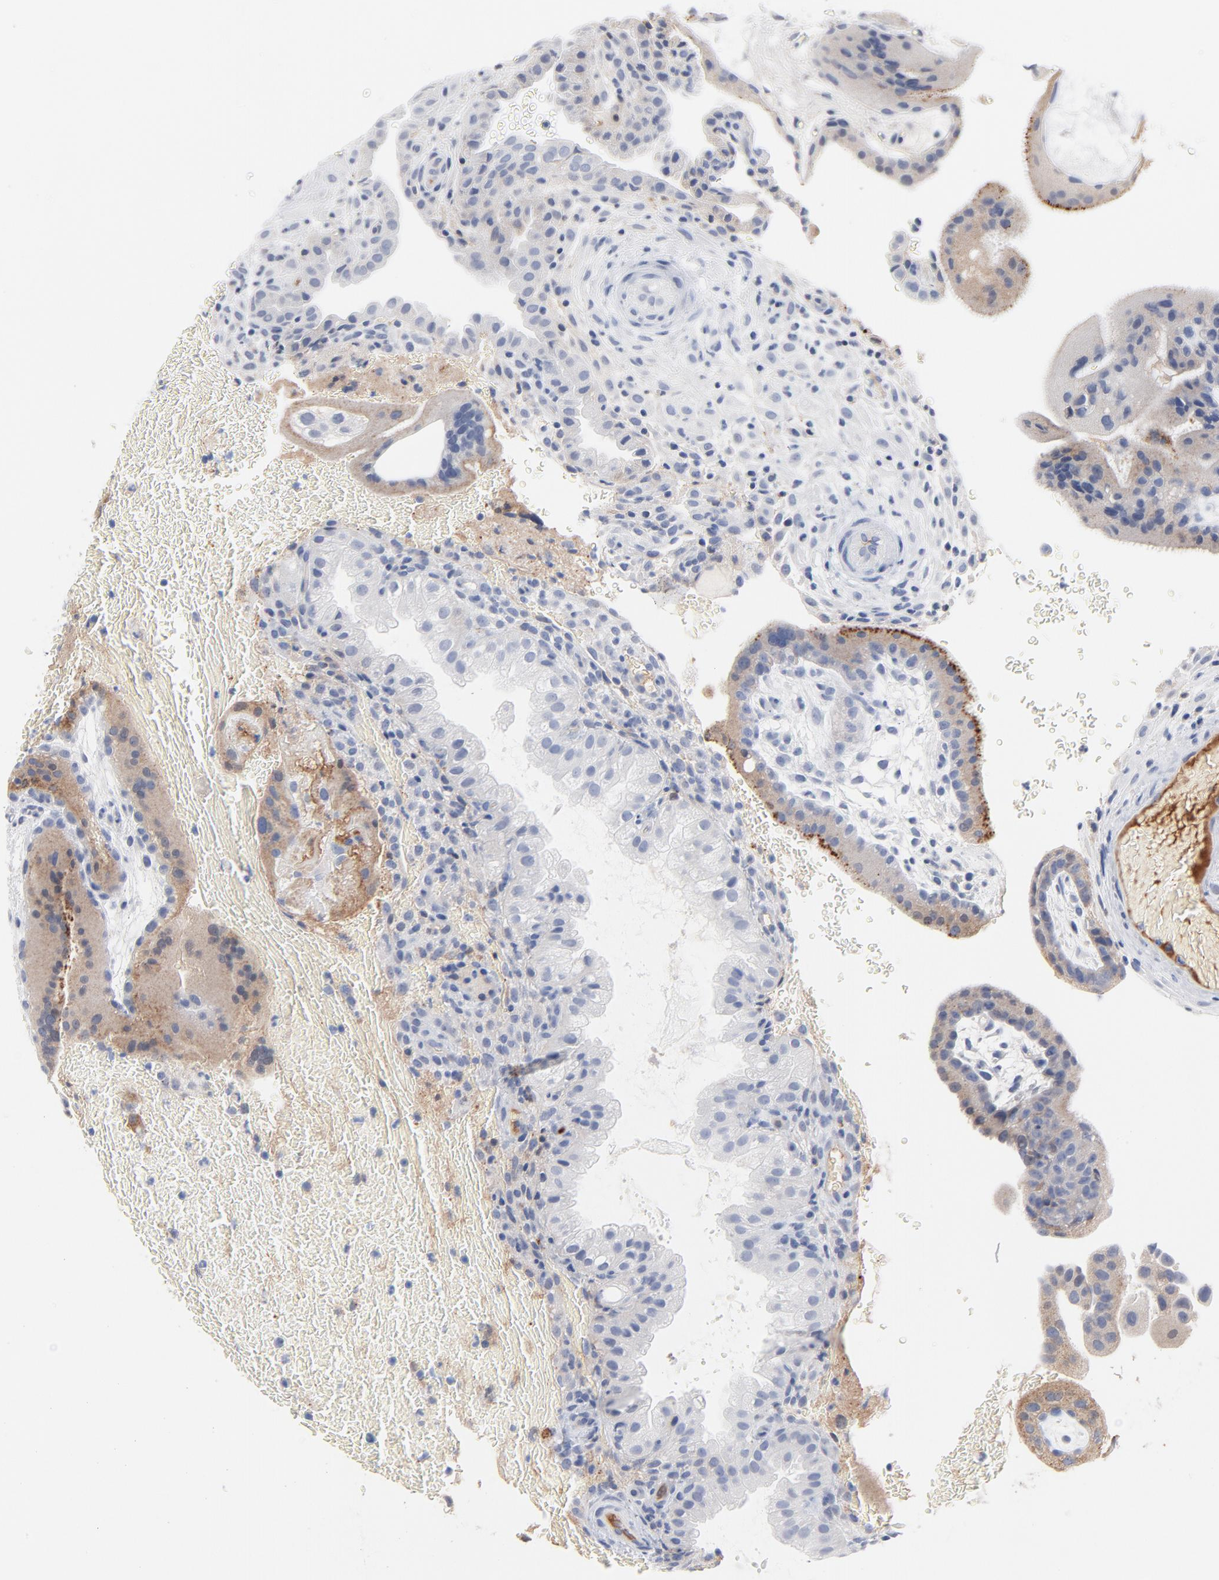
{"staining": {"intensity": "negative", "quantity": "none", "location": "none"}, "tissue": "placenta", "cell_type": "Decidual cells", "image_type": "normal", "snomed": [{"axis": "morphology", "description": "Normal tissue, NOS"}, {"axis": "topography", "description": "Placenta"}], "caption": "Immunohistochemistry (IHC) photomicrograph of benign human placenta stained for a protein (brown), which shows no expression in decidual cells. (DAB (3,3'-diaminobenzidine) immunohistochemistry visualized using brightfield microscopy, high magnification).", "gene": "SERPINA4", "patient": {"sex": "female", "age": 19}}